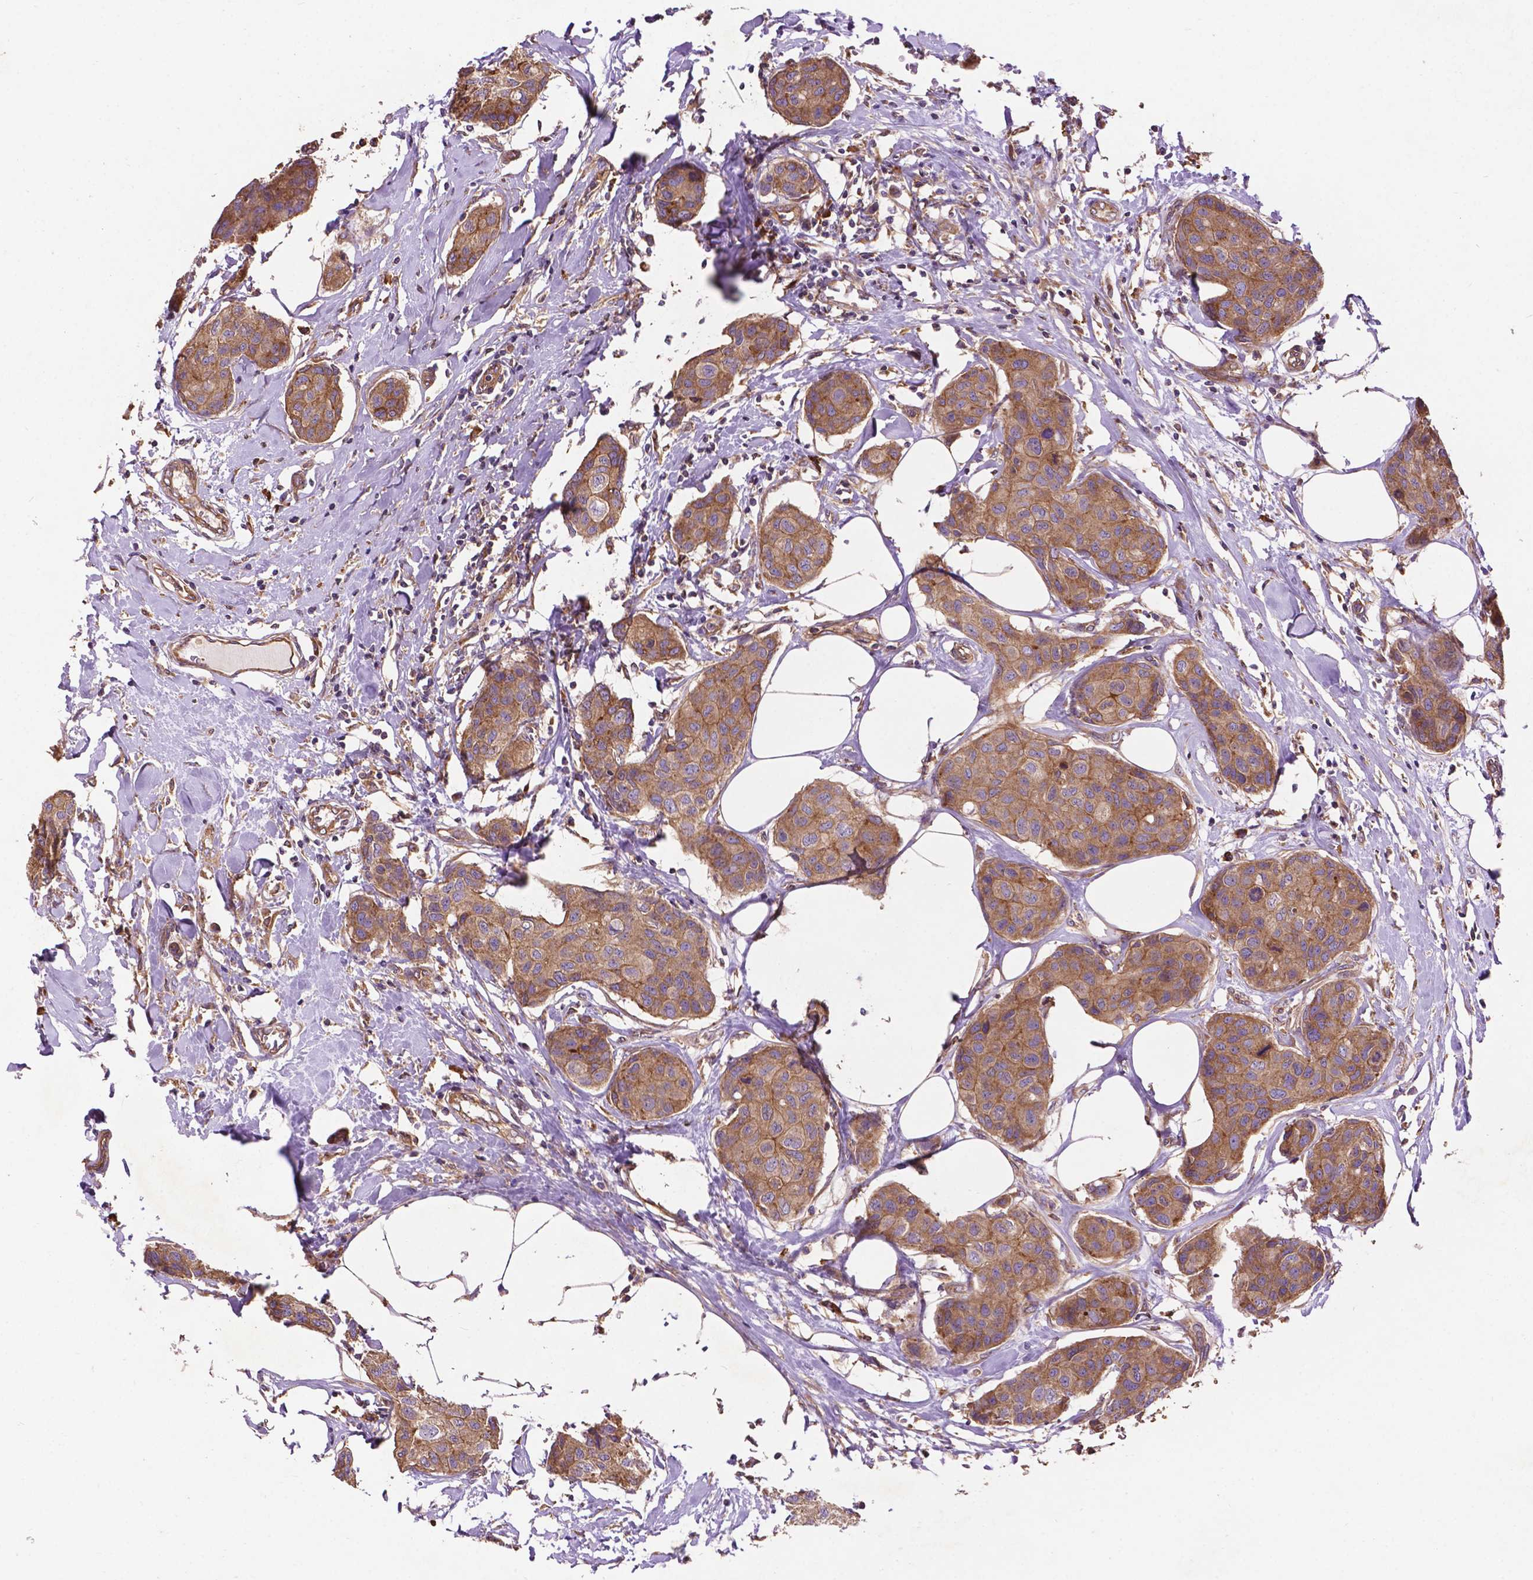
{"staining": {"intensity": "moderate", "quantity": ">75%", "location": "cytoplasmic/membranous"}, "tissue": "breast cancer", "cell_type": "Tumor cells", "image_type": "cancer", "snomed": [{"axis": "morphology", "description": "Duct carcinoma"}, {"axis": "topography", "description": "Breast"}], "caption": "A photomicrograph of breast cancer (infiltrating ductal carcinoma) stained for a protein reveals moderate cytoplasmic/membranous brown staining in tumor cells.", "gene": "CCDC71L", "patient": {"sex": "female", "age": 80}}